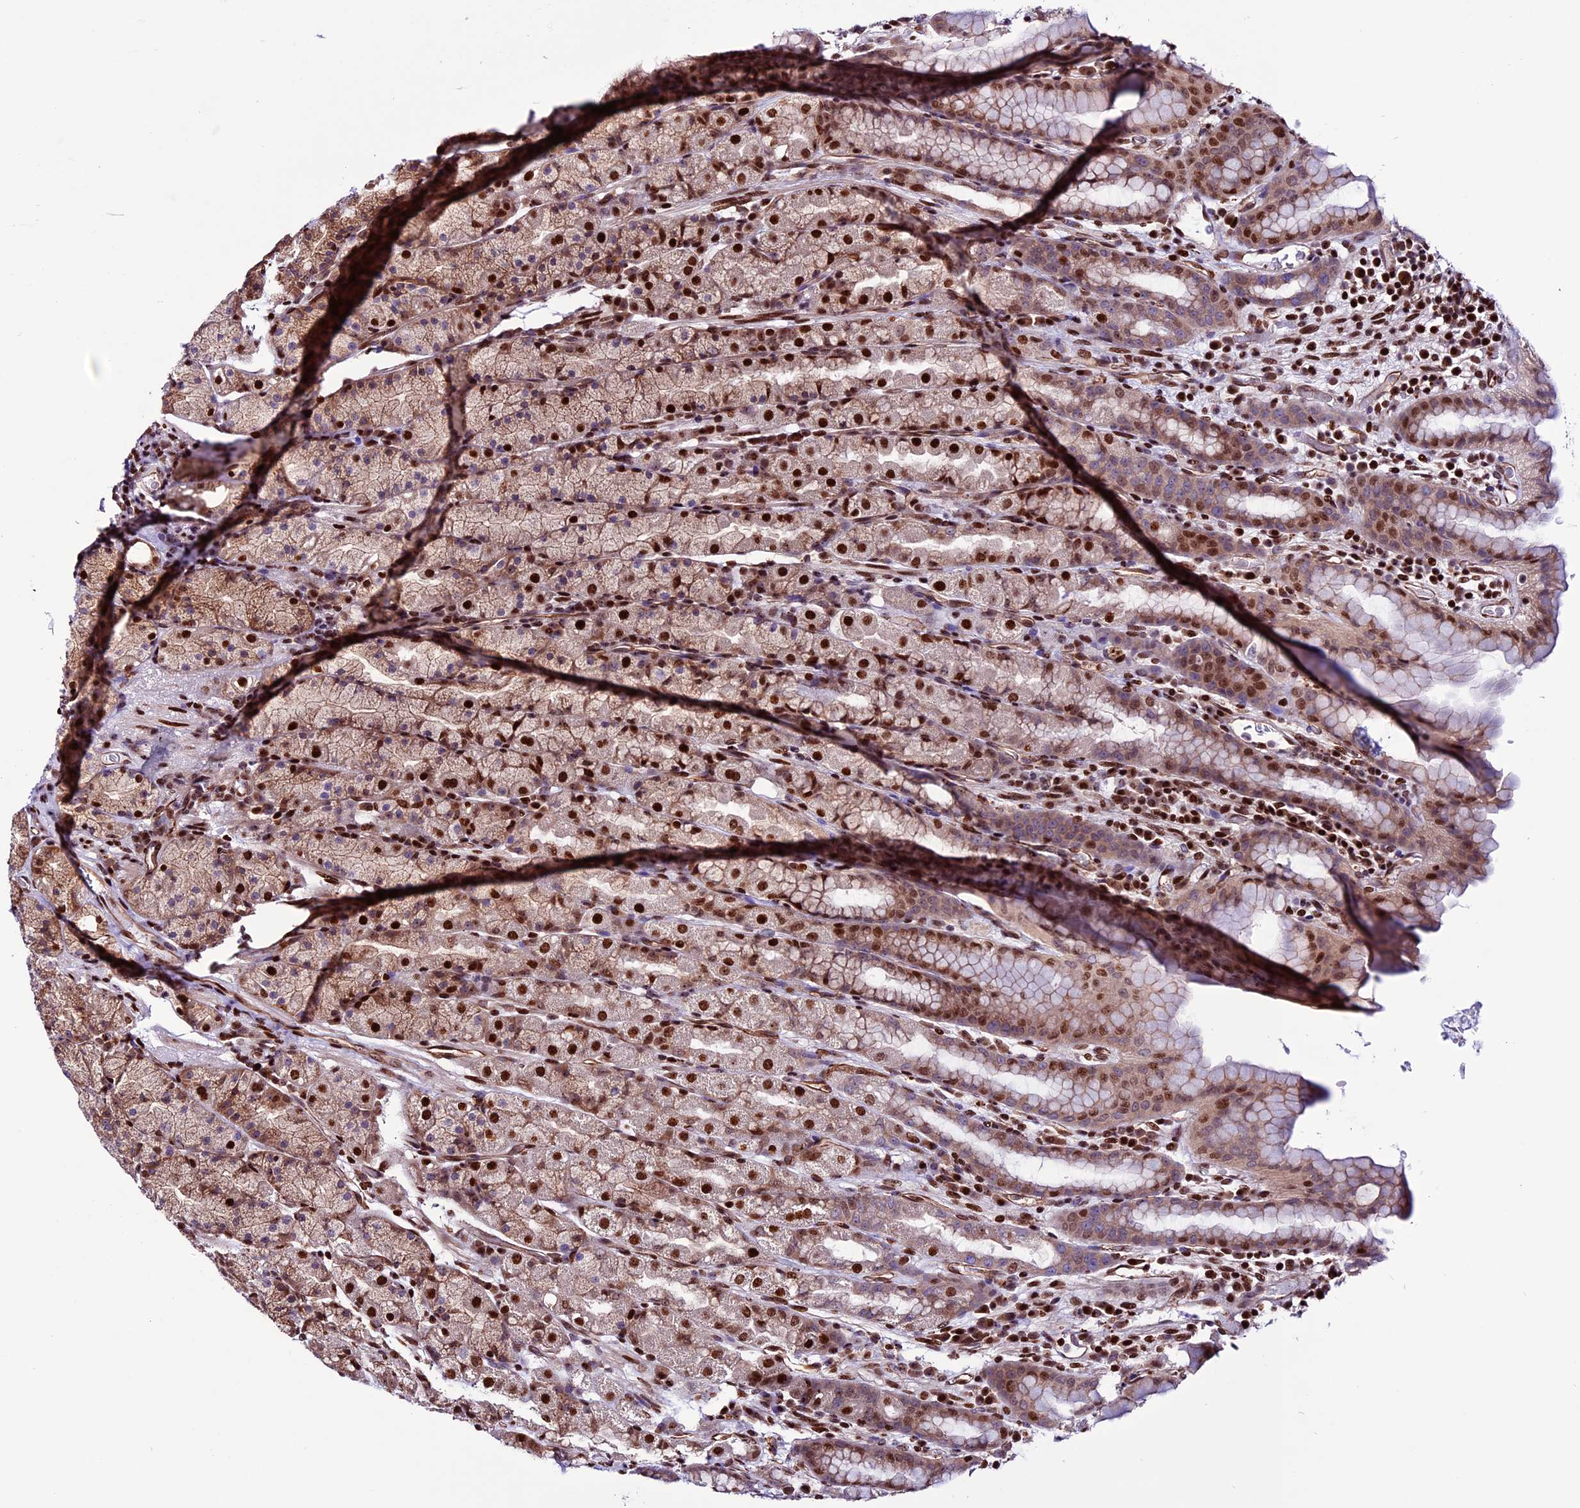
{"staining": {"intensity": "strong", "quantity": ">75%", "location": "cytoplasmic/membranous,nuclear"}, "tissue": "stomach", "cell_type": "Glandular cells", "image_type": "normal", "snomed": [{"axis": "morphology", "description": "Normal tissue, NOS"}, {"axis": "topography", "description": "Stomach, upper"}, {"axis": "topography", "description": "Stomach, lower"}, {"axis": "topography", "description": "Small intestine"}], "caption": "Benign stomach exhibits strong cytoplasmic/membranous,nuclear staining in approximately >75% of glandular cells, visualized by immunohistochemistry.", "gene": "RINL", "patient": {"sex": "male", "age": 68}}